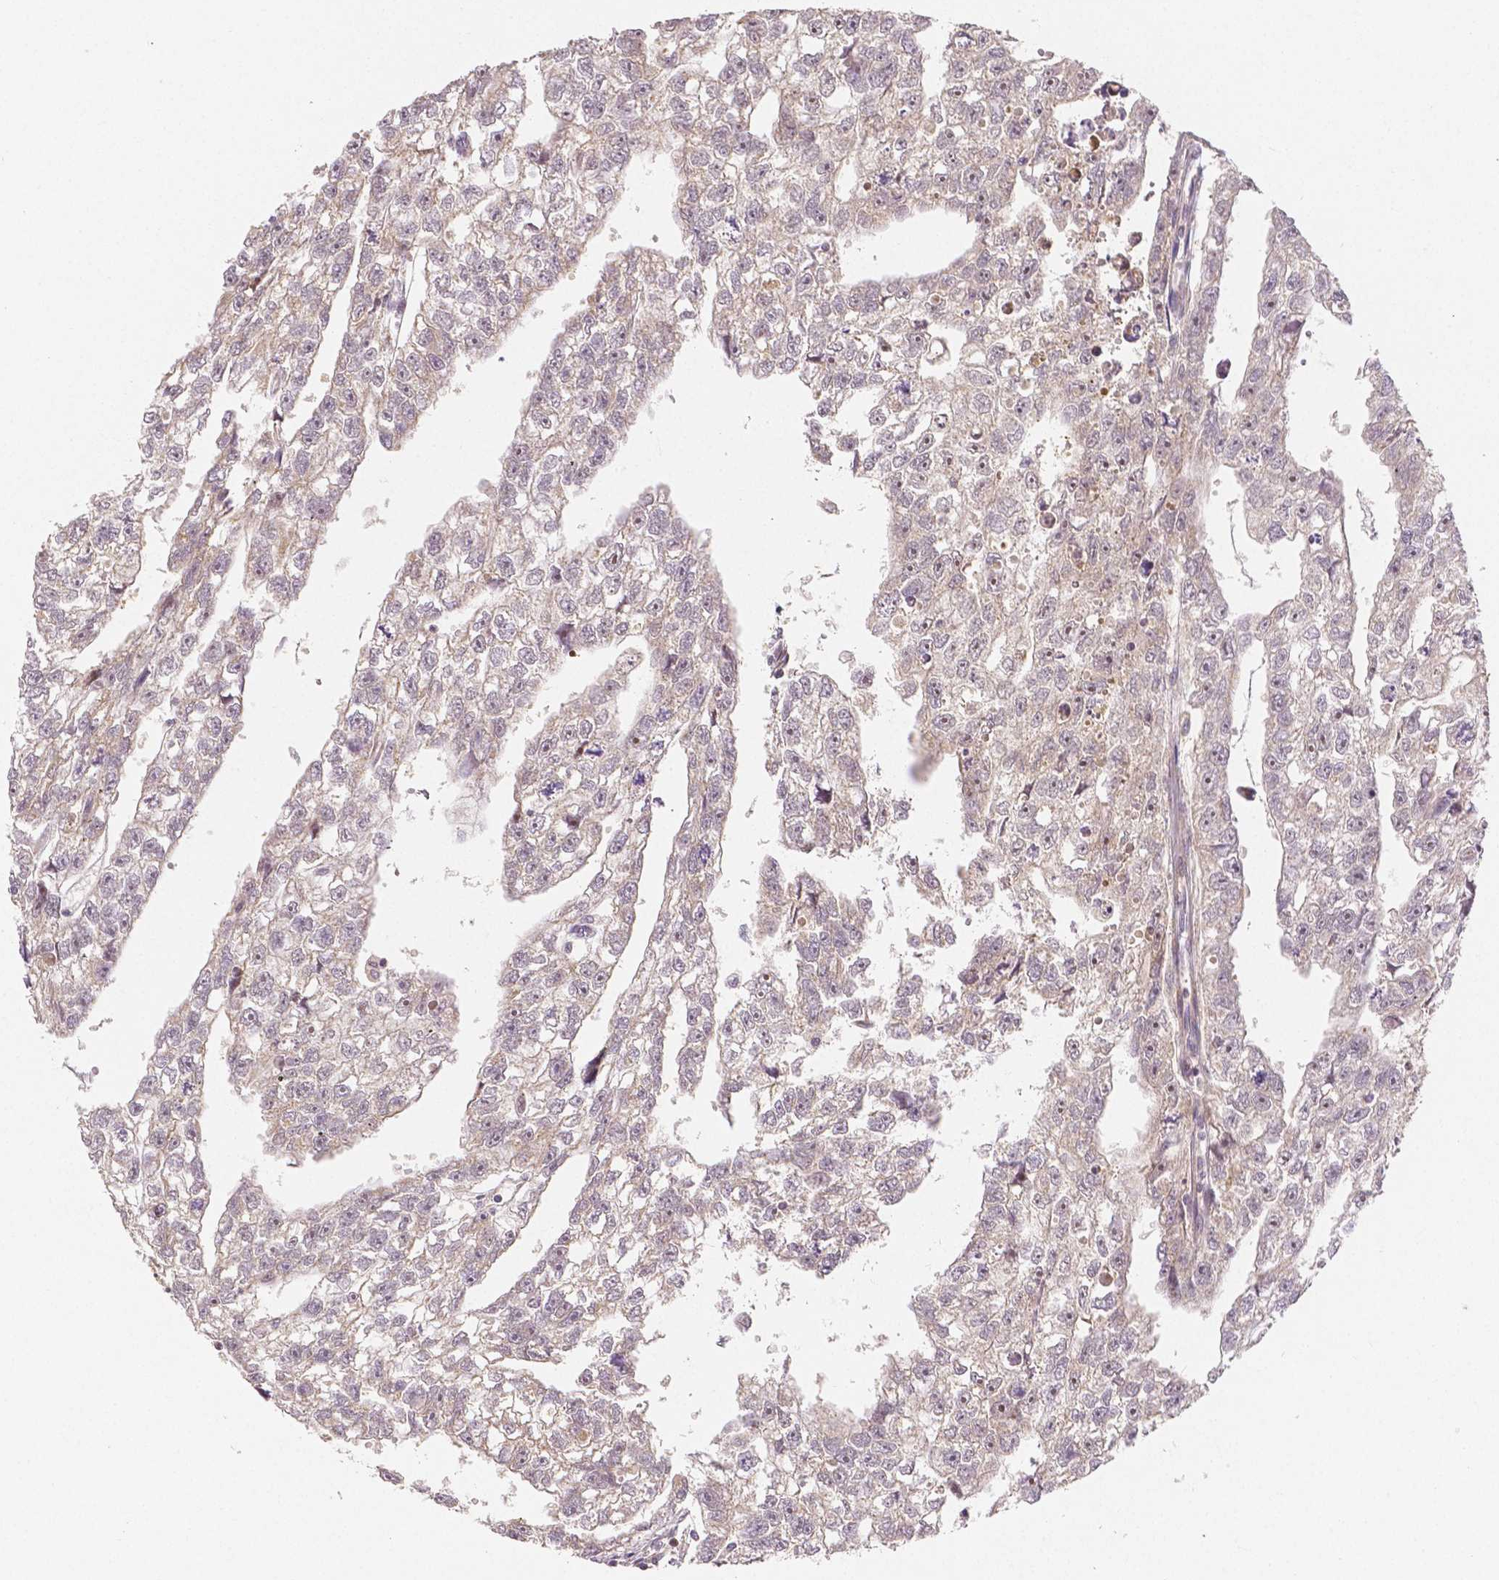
{"staining": {"intensity": "negative", "quantity": "none", "location": "none"}, "tissue": "testis cancer", "cell_type": "Tumor cells", "image_type": "cancer", "snomed": [{"axis": "morphology", "description": "Carcinoma, Embryonal, NOS"}, {"axis": "morphology", "description": "Teratoma, malignant, NOS"}, {"axis": "topography", "description": "Testis"}], "caption": "The image shows no significant expression in tumor cells of embryonal carcinoma (testis). Nuclei are stained in blue.", "gene": "RHOT1", "patient": {"sex": "male", "age": 44}}